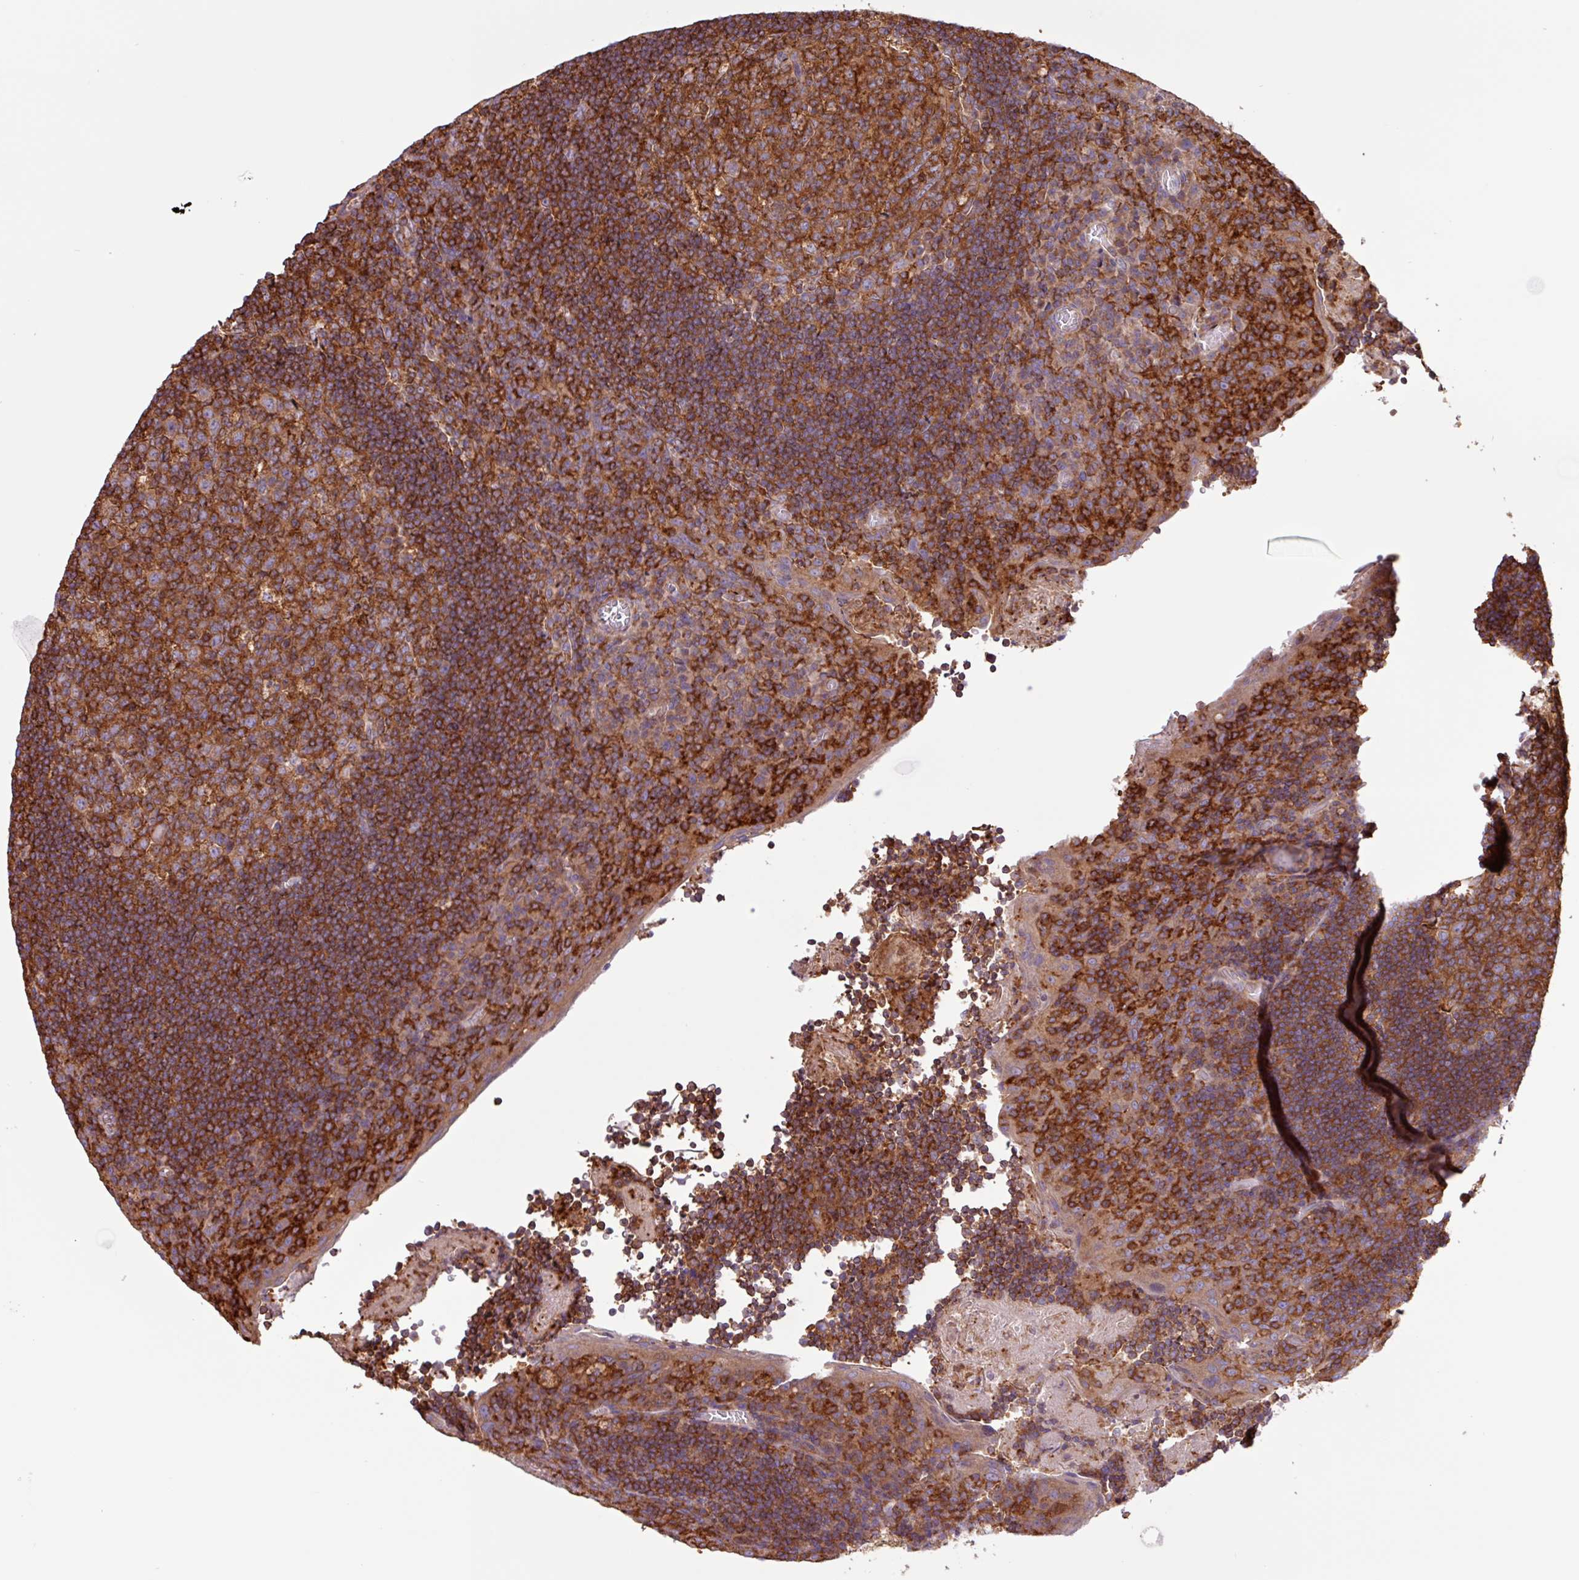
{"staining": {"intensity": "strong", "quantity": ">75%", "location": "cytoplasmic/membranous"}, "tissue": "tonsil", "cell_type": "Germinal center cells", "image_type": "normal", "snomed": [{"axis": "morphology", "description": "Normal tissue, NOS"}, {"axis": "topography", "description": "Tonsil"}], "caption": "High-magnification brightfield microscopy of benign tonsil stained with DAB (brown) and counterstained with hematoxylin (blue). germinal center cells exhibit strong cytoplasmic/membranous positivity is present in approximately>75% of cells. (Brightfield microscopy of DAB IHC at high magnification).", "gene": "ACTR3B", "patient": {"sex": "male", "age": 17}}